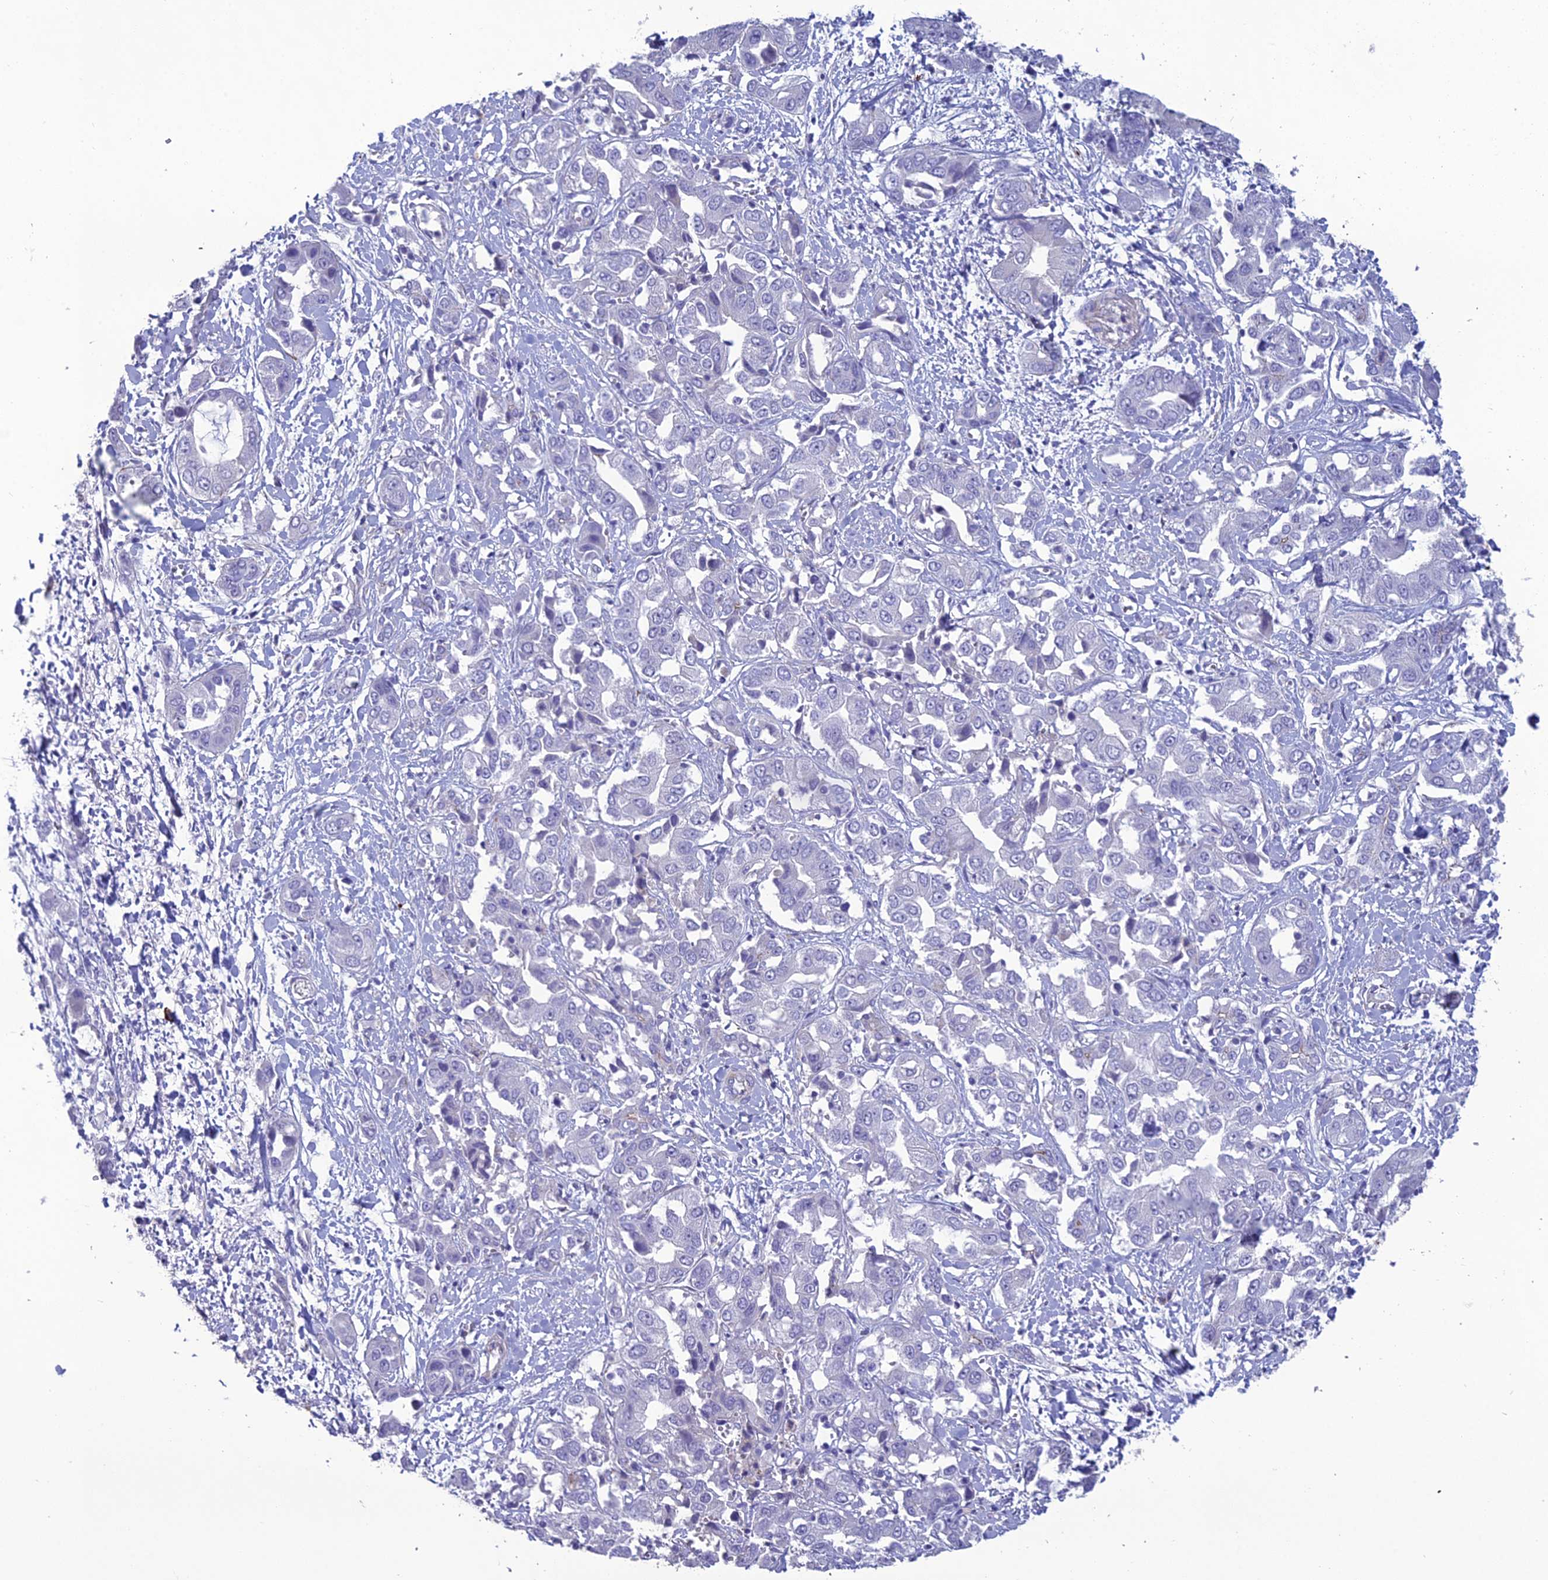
{"staining": {"intensity": "negative", "quantity": "none", "location": "none"}, "tissue": "liver cancer", "cell_type": "Tumor cells", "image_type": "cancer", "snomed": [{"axis": "morphology", "description": "Cholangiocarcinoma"}, {"axis": "topography", "description": "Liver"}], "caption": "The IHC photomicrograph has no significant expression in tumor cells of liver cancer (cholangiocarcinoma) tissue.", "gene": "OR56B1", "patient": {"sex": "female", "age": 52}}